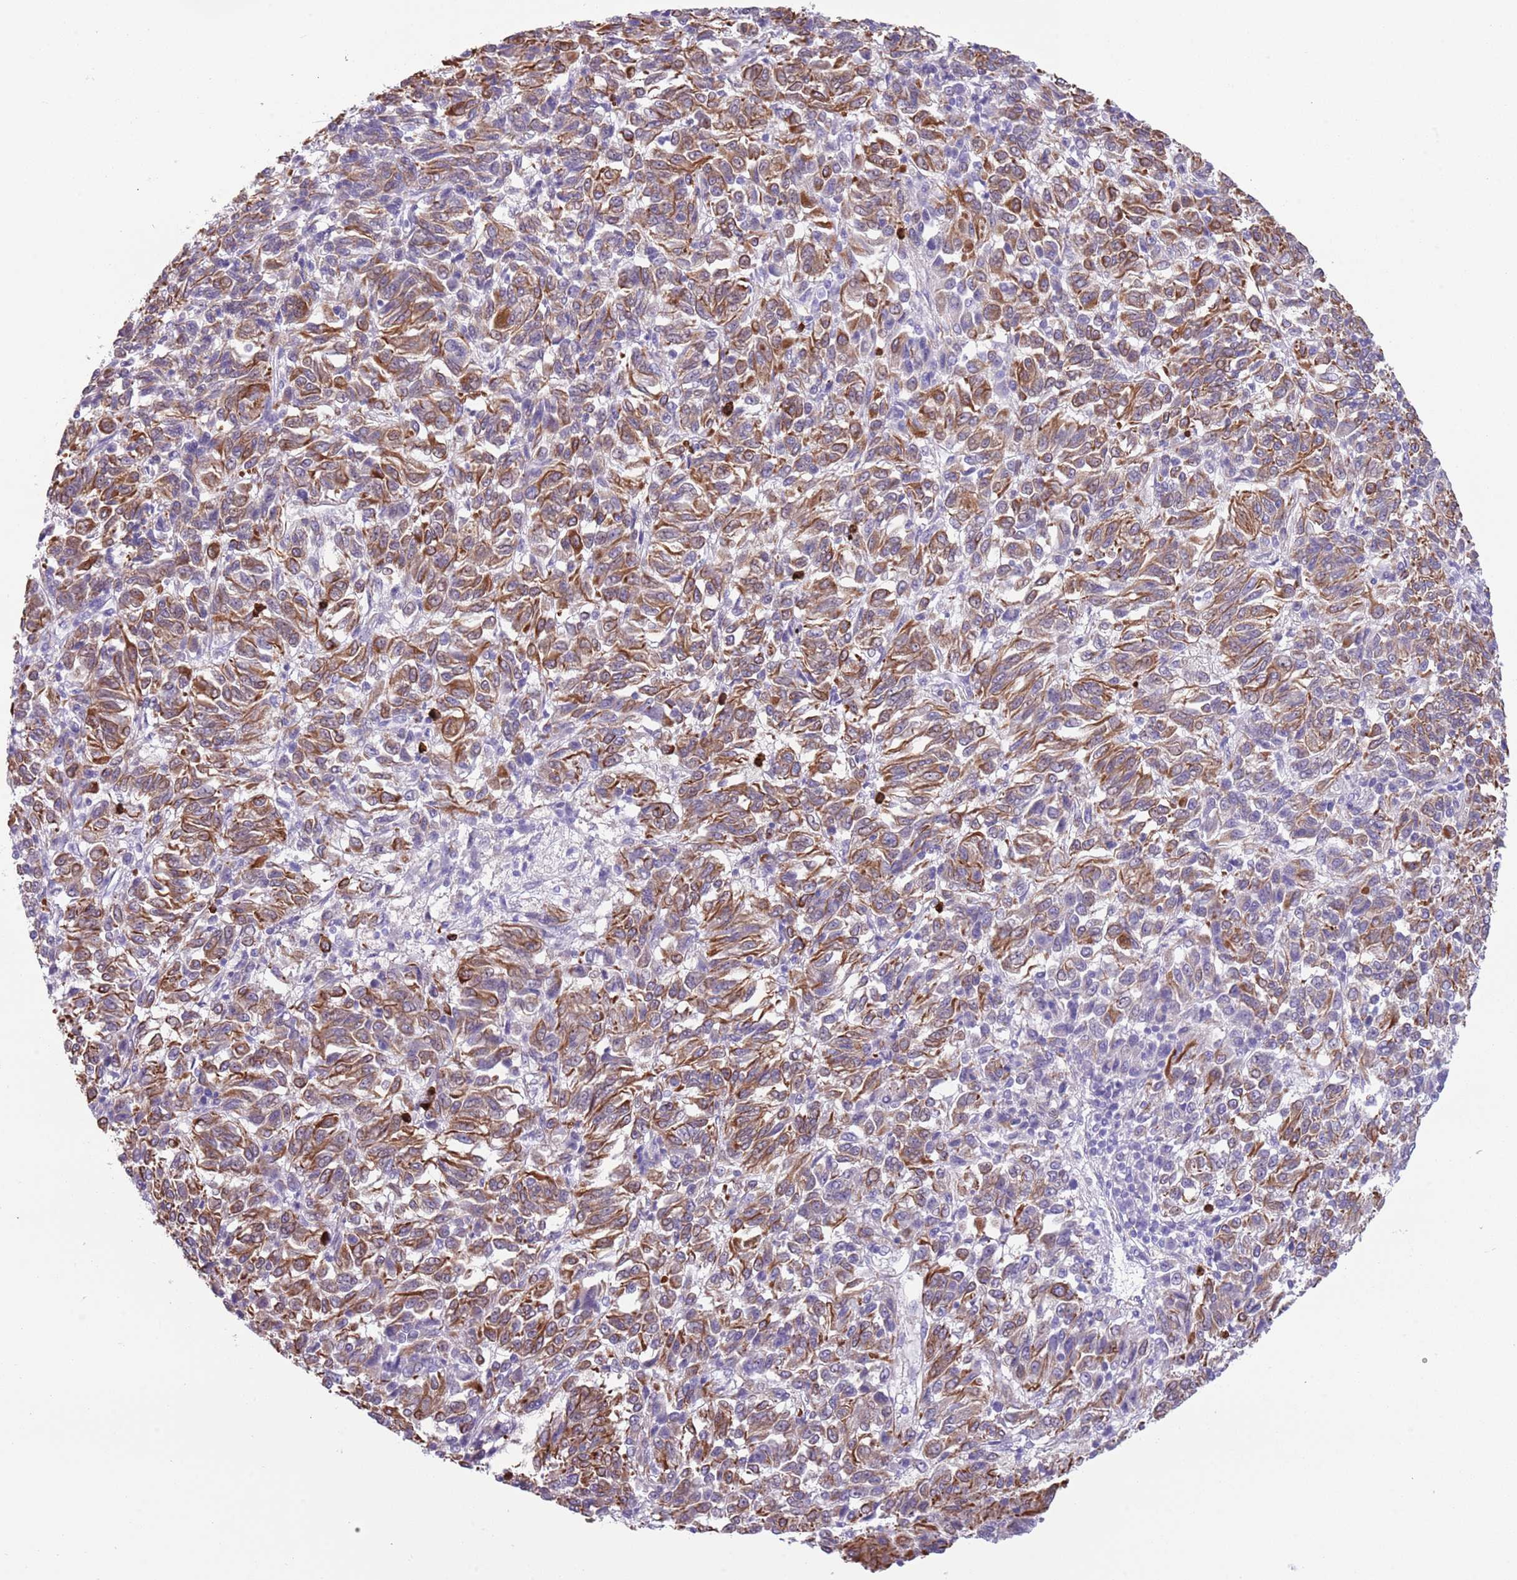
{"staining": {"intensity": "moderate", "quantity": ">75%", "location": "cytoplasmic/membranous"}, "tissue": "melanoma", "cell_type": "Tumor cells", "image_type": "cancer", "snomed": [{"axis": "morphology", "description": "Malignant melanoma, Metastatic site"}, {"axis": "topography", "description": "Lung"}], "caption": "Tumor cells display moderate cytoplasmic/membranous expression in about >75% of cells in malignant melanoma (metastatic site). Nuclei are stained in blue.", "gene": "TSGA13", "patient": {"sex": "male", "age": 64}}